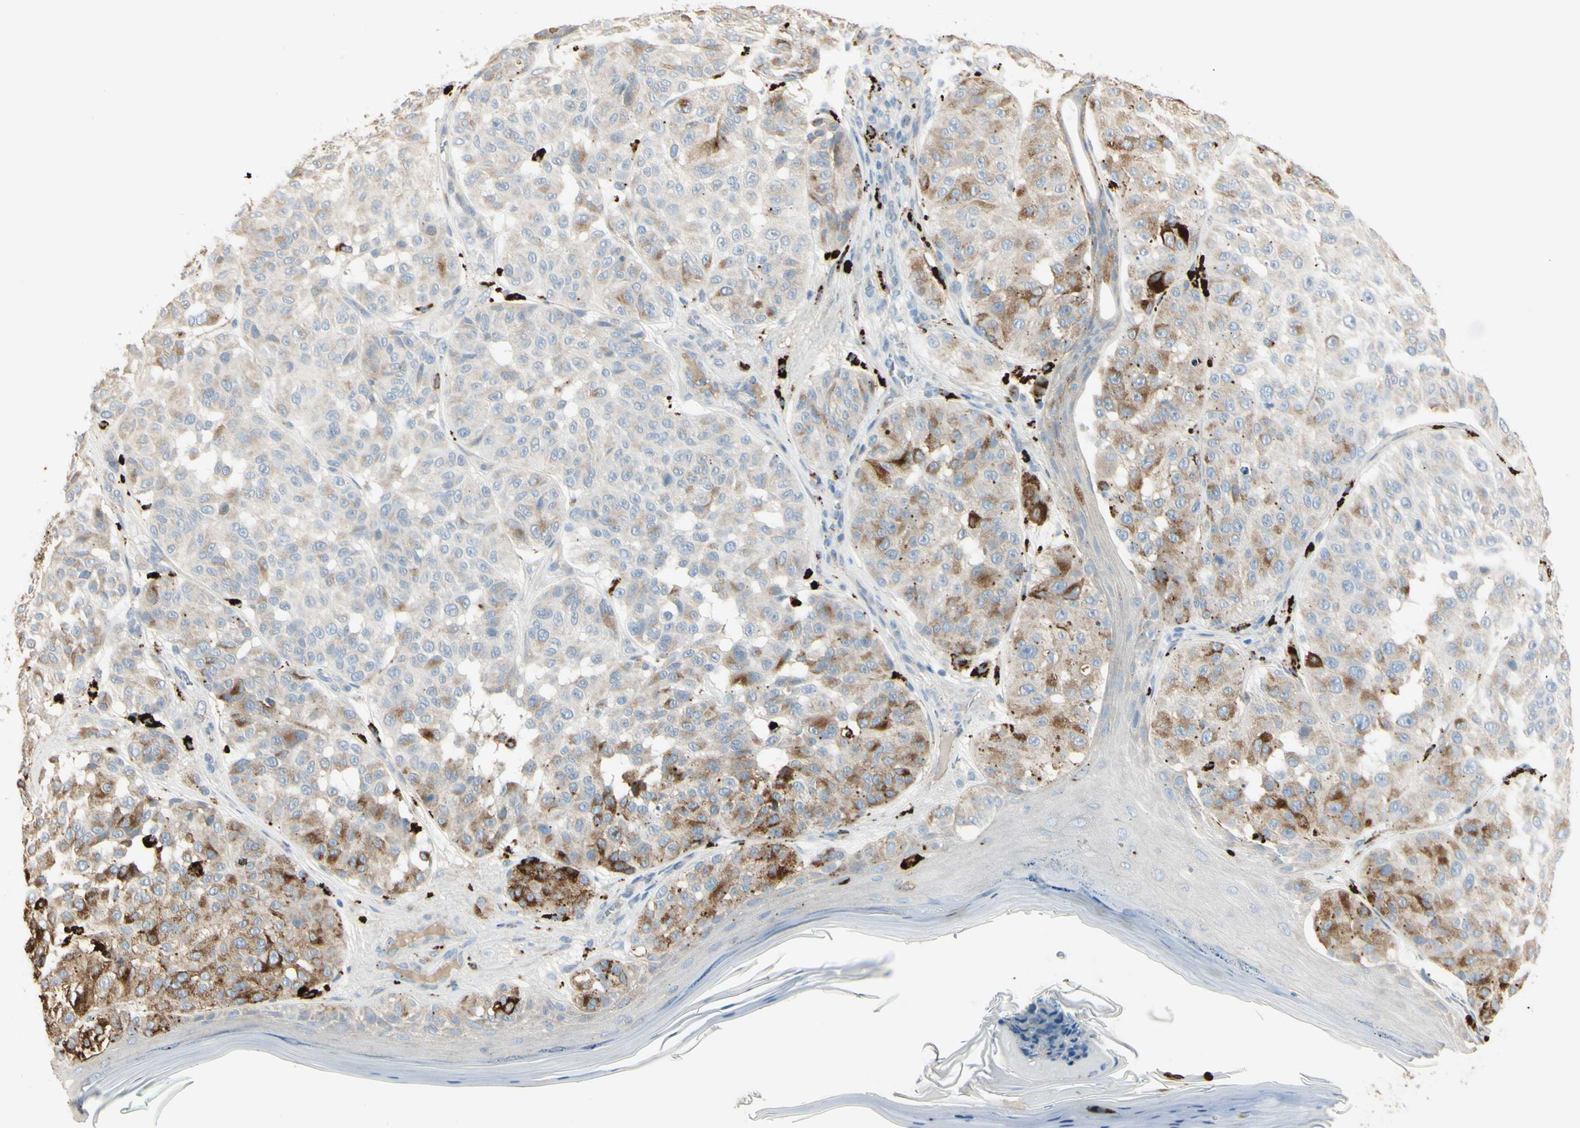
{"staining": {"intensity": "weak", "quantity": "25%-75%", "location": "cytoplasmic/membranous"}, "tissue": "melanoma", "cell_type": "Tumor cells", "image_type": "cancer", "snomed": [{"axis": "morphology", "description": "Malignant melanoma, NOS"}, {"axis": "topography", "description": "Skin"}], "caption": "Immunohistochemical staining of human melanoma exhibits low levels of weak cytoplasmic/membranous protein expression in about 25%-75% of tumor cells.", "gene": "ANGPTL1", "patient": {"sex": "female", "age": 46}}